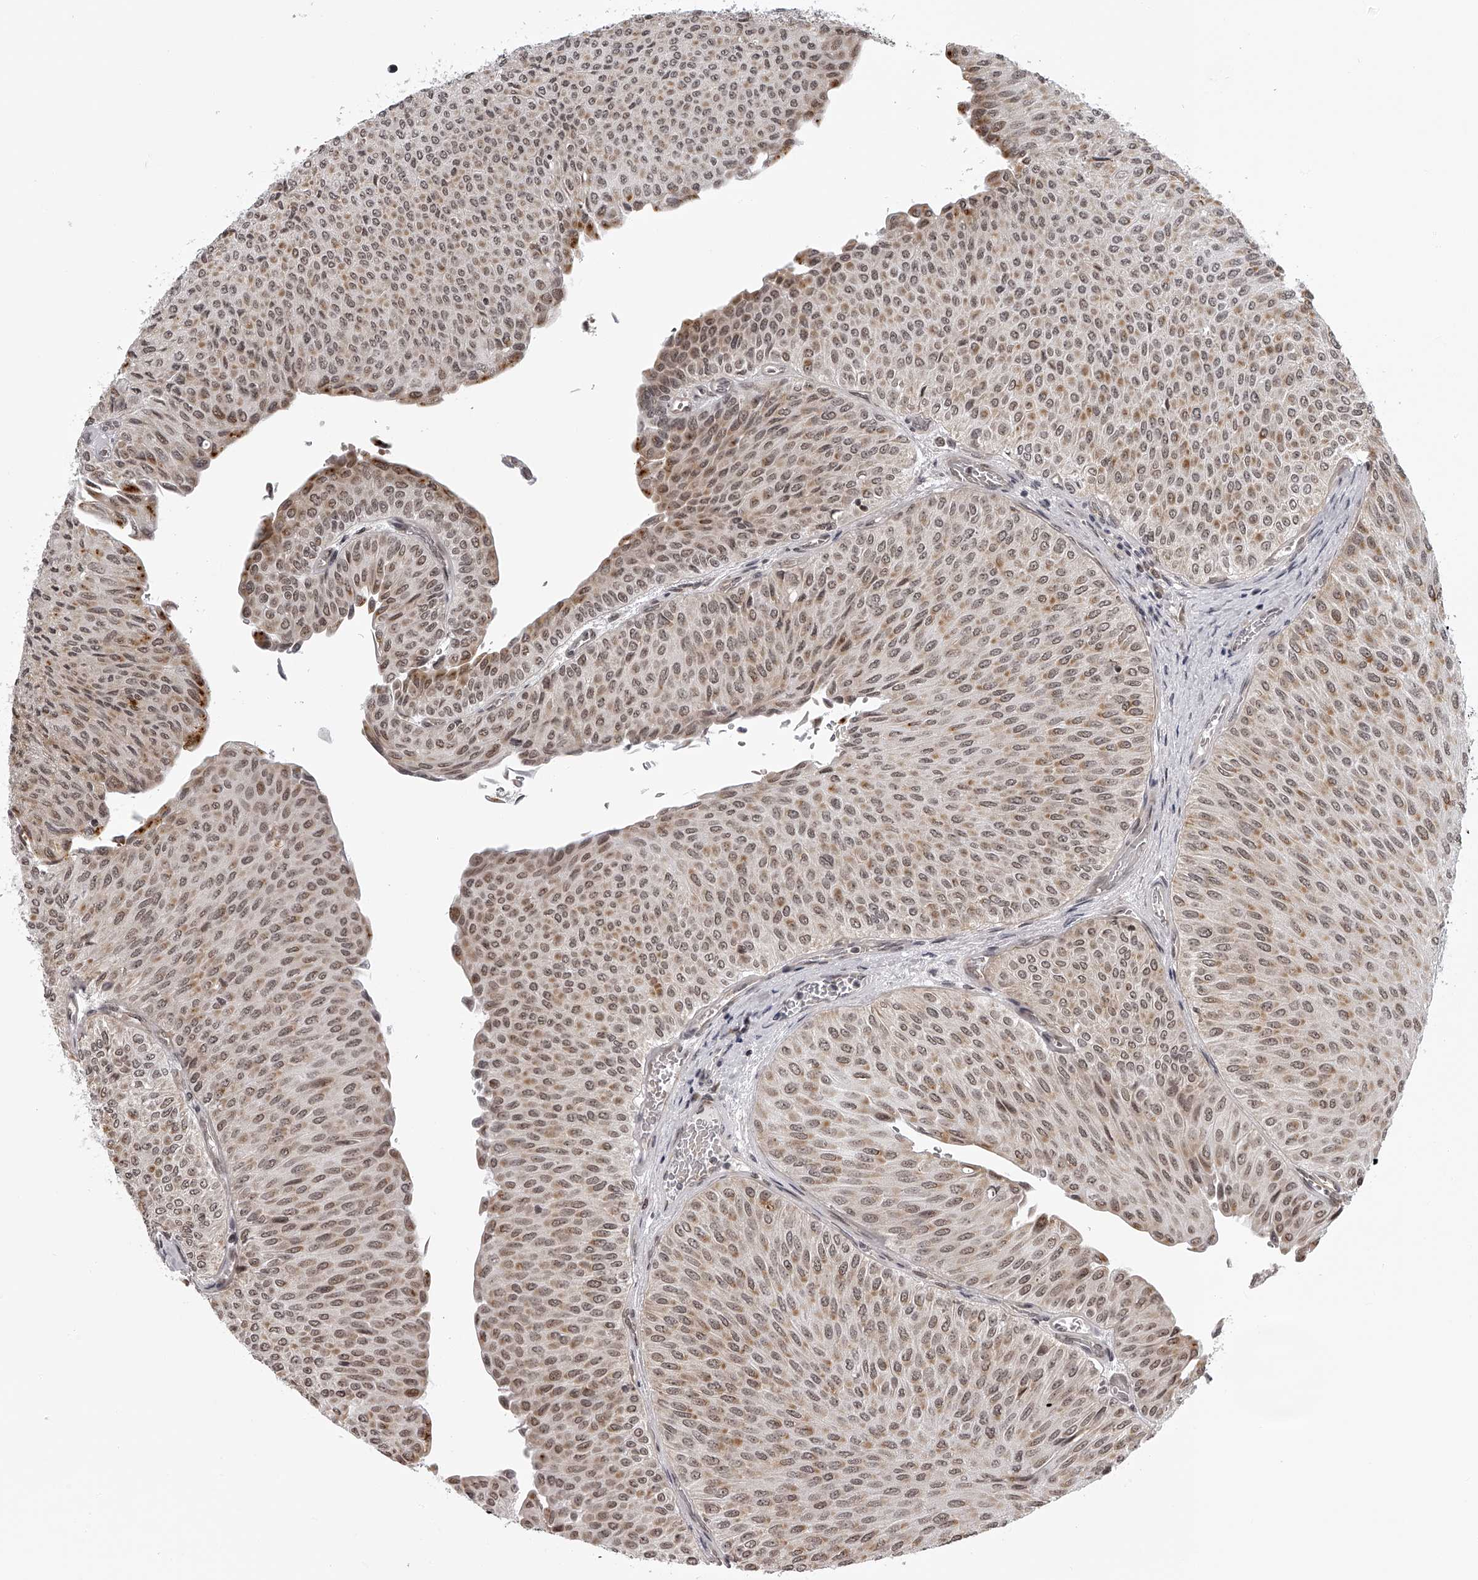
{"staining": {"intensity": "moderate", "quantity": ">75%", "location": "cytoplasmic/membranous,nuclear"}, "tissue": "urothelial cancer", "cell_type": "Tumor cells", "image_type": "cancer", "snomed": [{"axis": "morphology", "description": "Urothelial carcinoma, Low grade"}, {"axis": "topography", "description": "Urinary bladder"}], "caption": "High-magnification brightfield microscopy of low-grade urothelial carcinoma stained with DAB (brown) and counterstained with hematoxylin (blue). tumor cells exhibit moderate cytoplasmic/membranous and nuclear expression is present in about>75% of cells.", "gene": "ODF2L", "patient": {"sex": "male", "age": 78}}